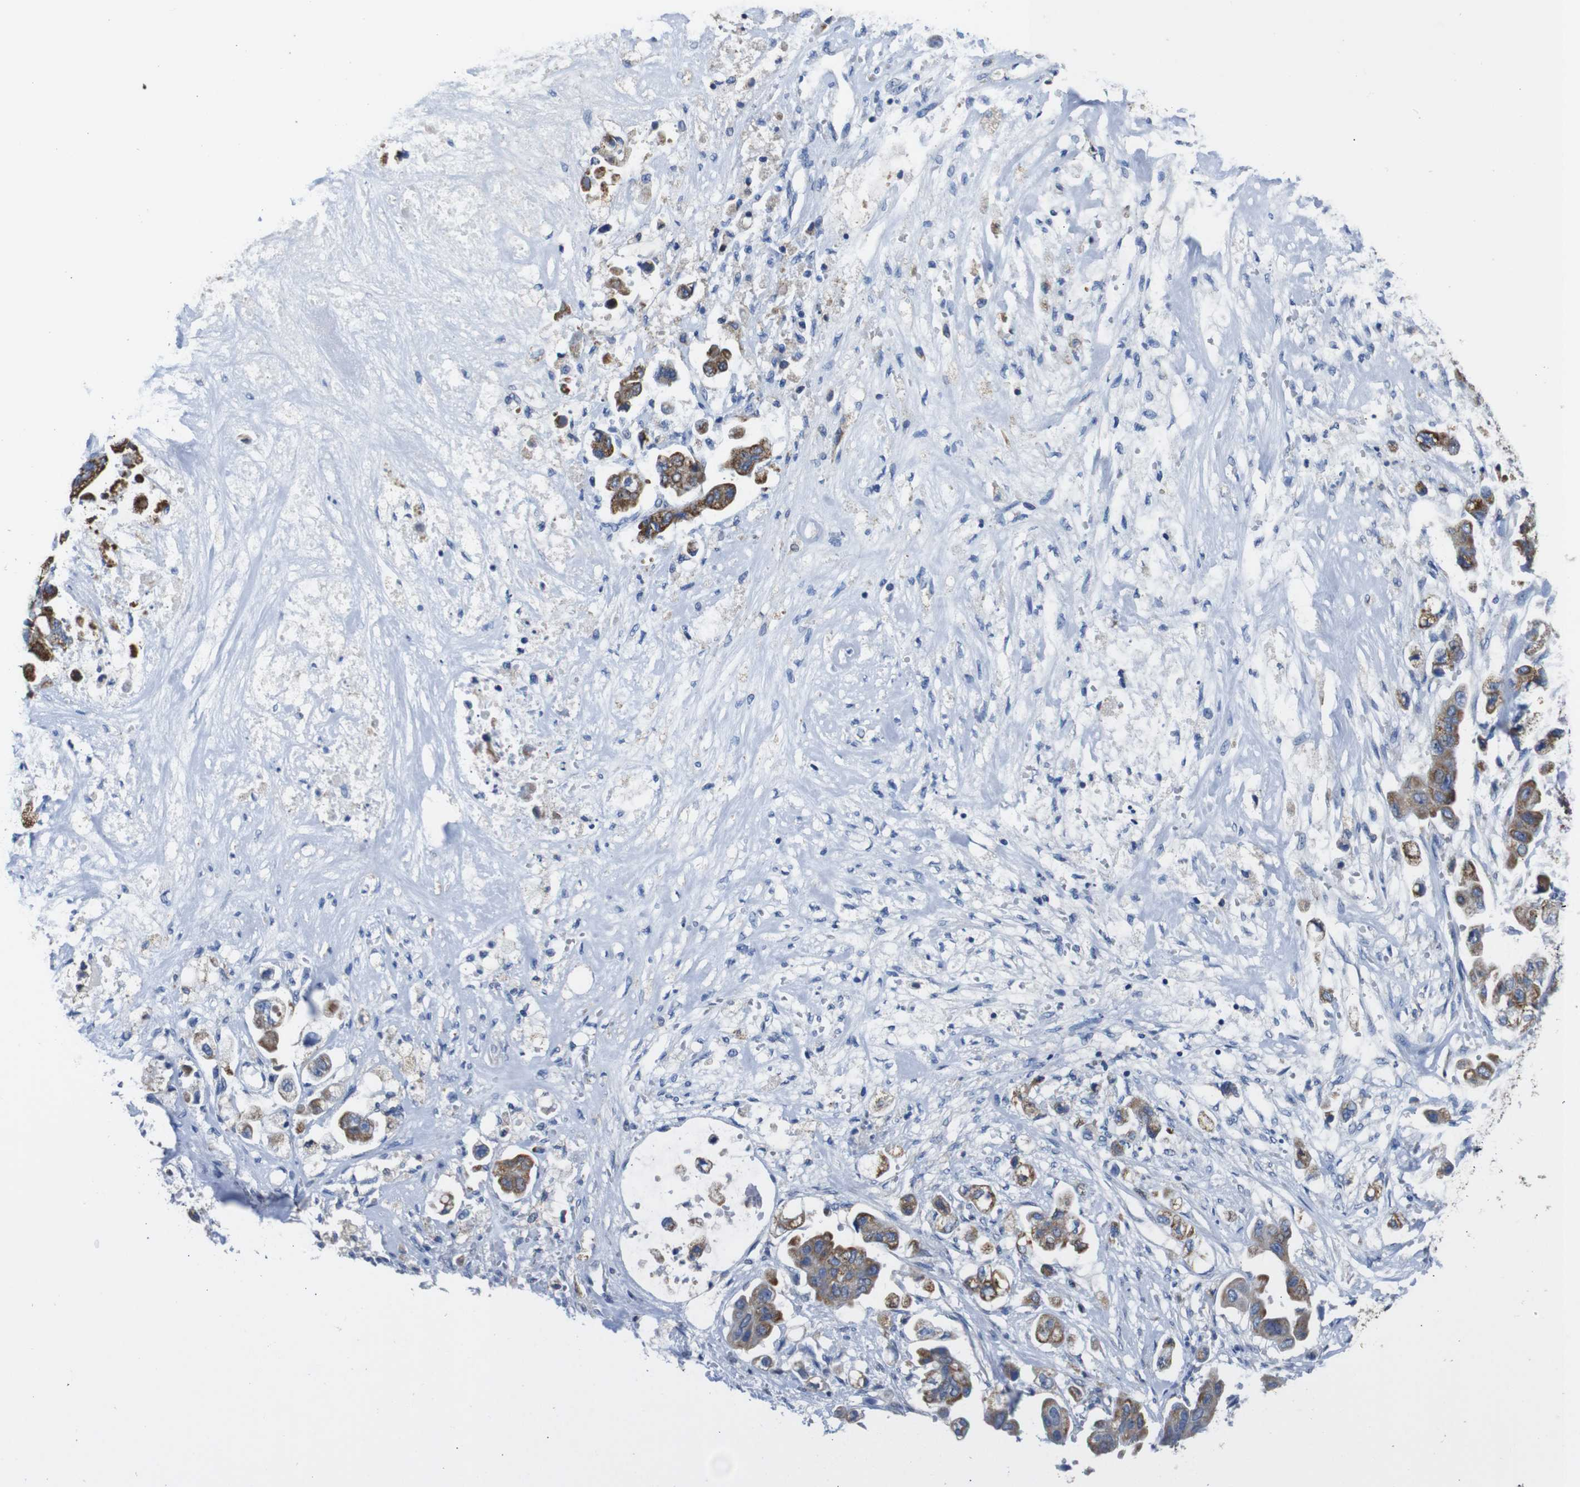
{"staining": {"intensity": "moderate", "quantity": "25%-75%", "location": "cytoplasmic/membranous"}, "tissue": "stomach cancer", "cell_type": "Tumor cells", "image_type": "cancer", "snomed": [{"axis": "morphology", "description": "Adenocarcinoma, NOS"}, {"axis": "topography", "description": "Stomach"}], "caption": "About 25%-75% of tumor cells in human stomach adenocarcinoma display moderate cytoplasmic/membranous protein positivity as visualized by brown immunohistochemical staining.", "gene": "MAOA", "patient": {"sex": "male", "age": 62}}